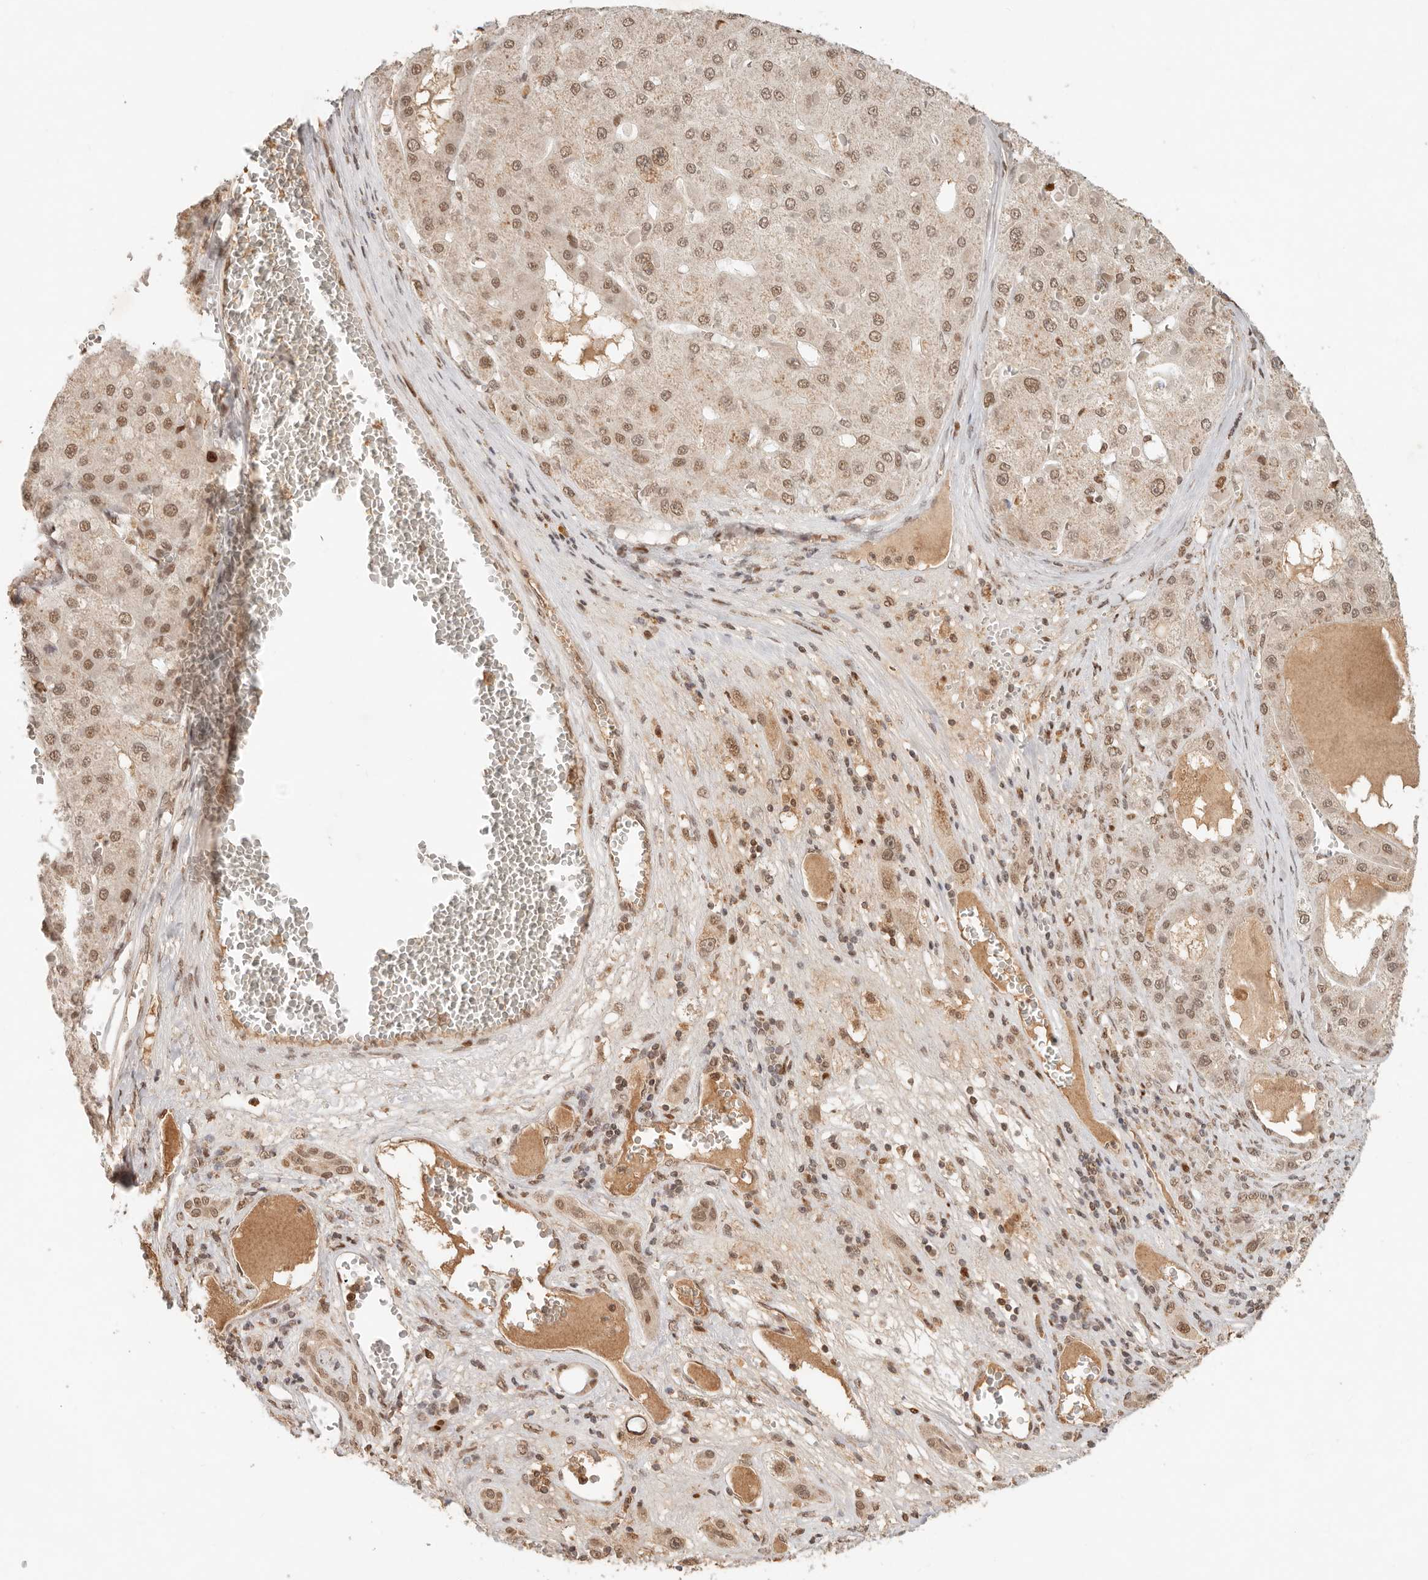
{"staining": {"intensity": "moderate", "quantity": ">75%", "location": "nuclear"}, "tissue": "liver cancer", "cell_type": "Tumor cells", "image_type": "cancer", "snomed": [{"axis": "morphology", "description": "Carcinoma, Hepatocellular, NOS"}, {"axis": "topography", "description": "Liver"}], "caption": "An immunohistochemistry histopathology image of tumor tissue is shown. Protein staining in brown highlights moderate nuclear positivity in liver cancer (hepatocellular carcinoma) within tumor cells.", "gene": "NPAS2", "patient": {"sex": "female", "age": 73}}